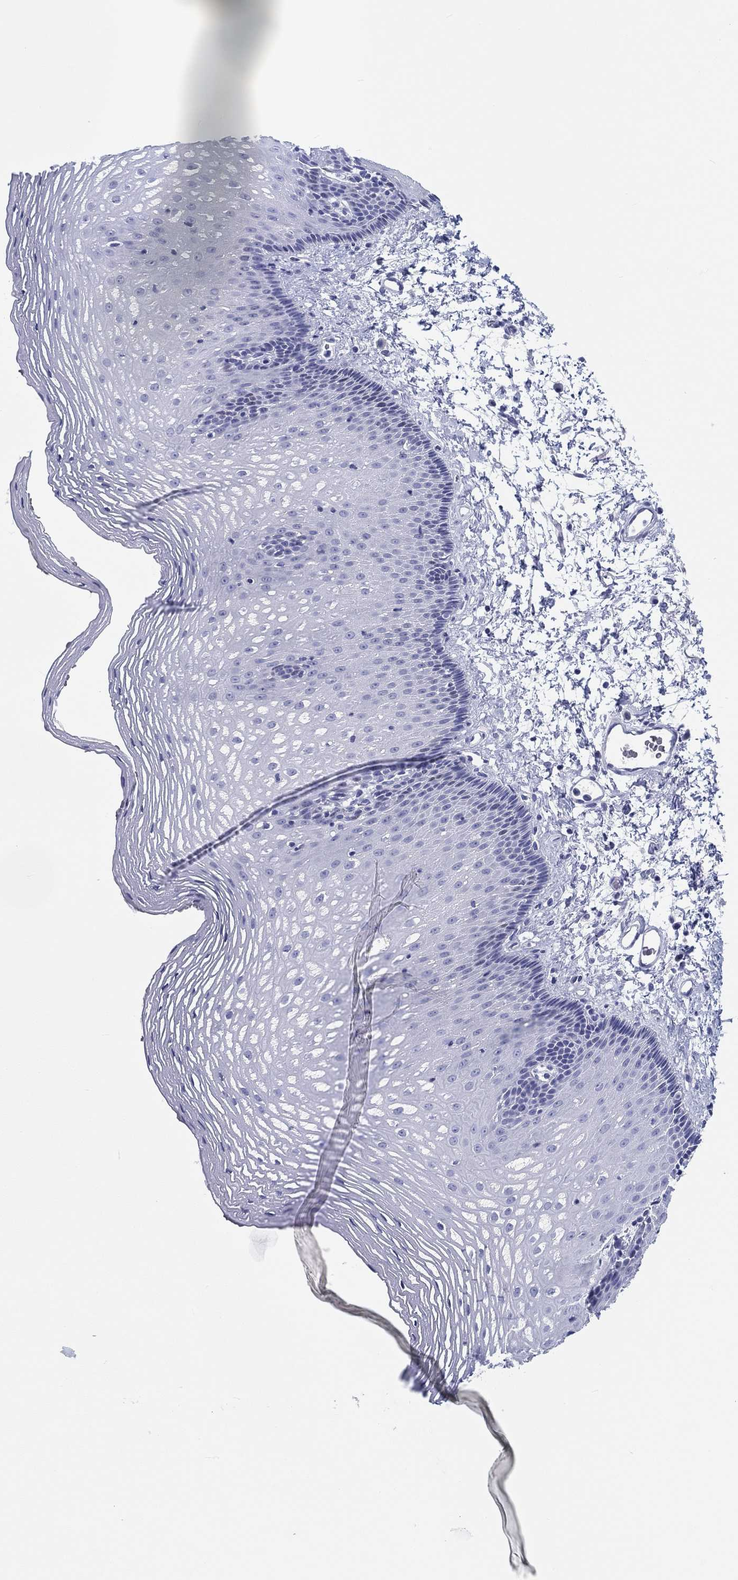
{"staining": {"intensity": "moderate", "quantity": "<25%", "location": "nuclear"}, "tissue": "esophagus", "cell_type": "Squamous epithelial cells", "image_type": "normal", "snomed": [{"axis": "morphology", "description": "Normal tissue, NOS"}, {"axis": "topography", "description": "Esophagus"}], "caption": "Protein staining displays moderate nuclear positivity in approximately <25% of squamous epithelial cells in normal esophagus.", "gene": "H1", "patient": {"sex": "male", "age": 76}}